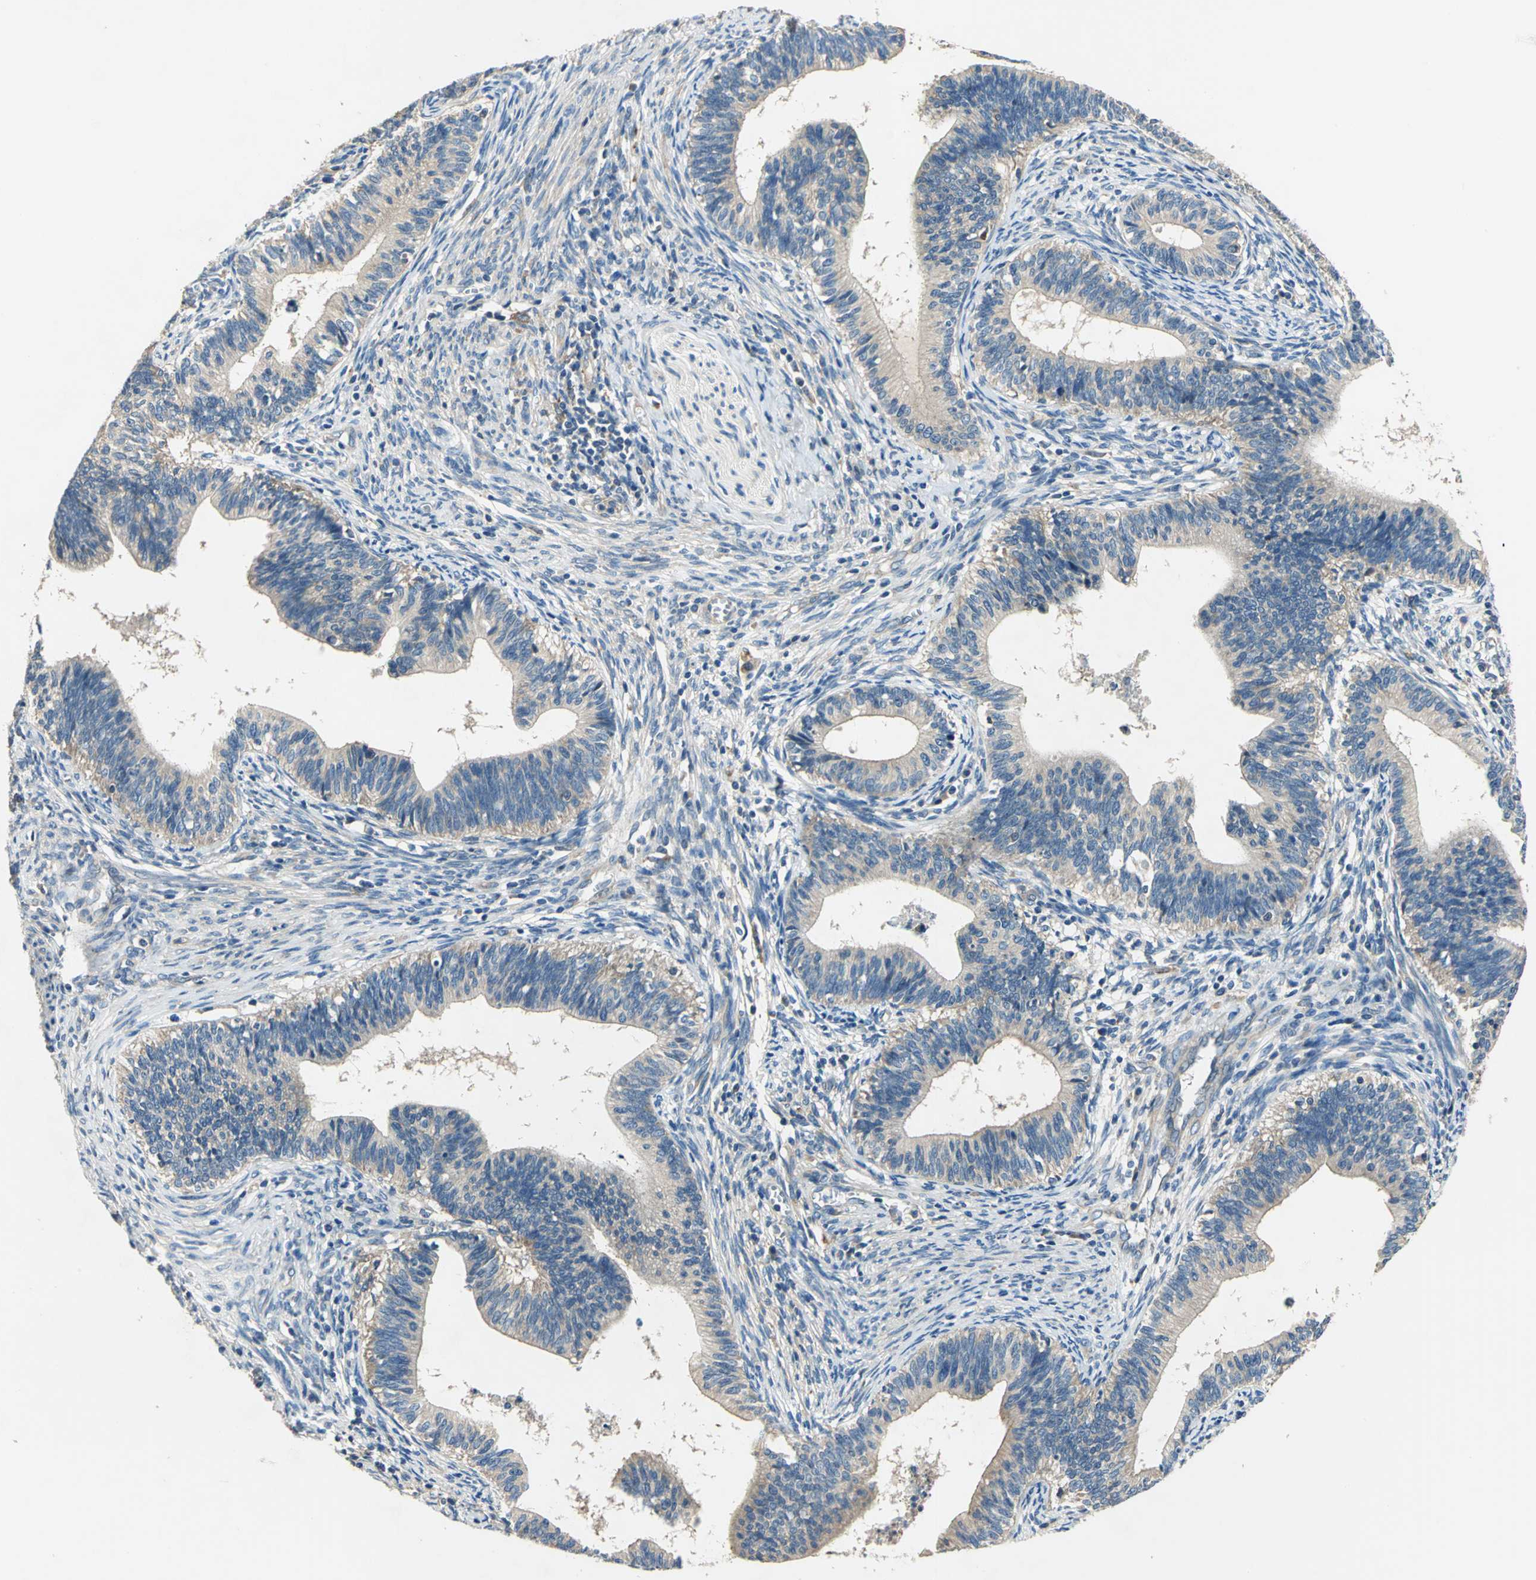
{"staining": {"intensity": "weak", "quantity": ">75%", "location": "cytoplasmic/membranous"}, "tissue": "cervical cancer", "cell_type": "Tumor cells", "image_type": "cancer", "snomed": [{"axis": "morphology", "description": "Adenocarcinoma, NOS"}, {"axis": "topography", "description": "Cervix"}], "caption": "Protein expression analysis of human adenocarcinoma (cervical) reveals weak cytoplasmic/membranous expression in approximately >75% of tumor cells.", "gene": "DDX3Y", "patient": {"sex": "female", "age": 44}}